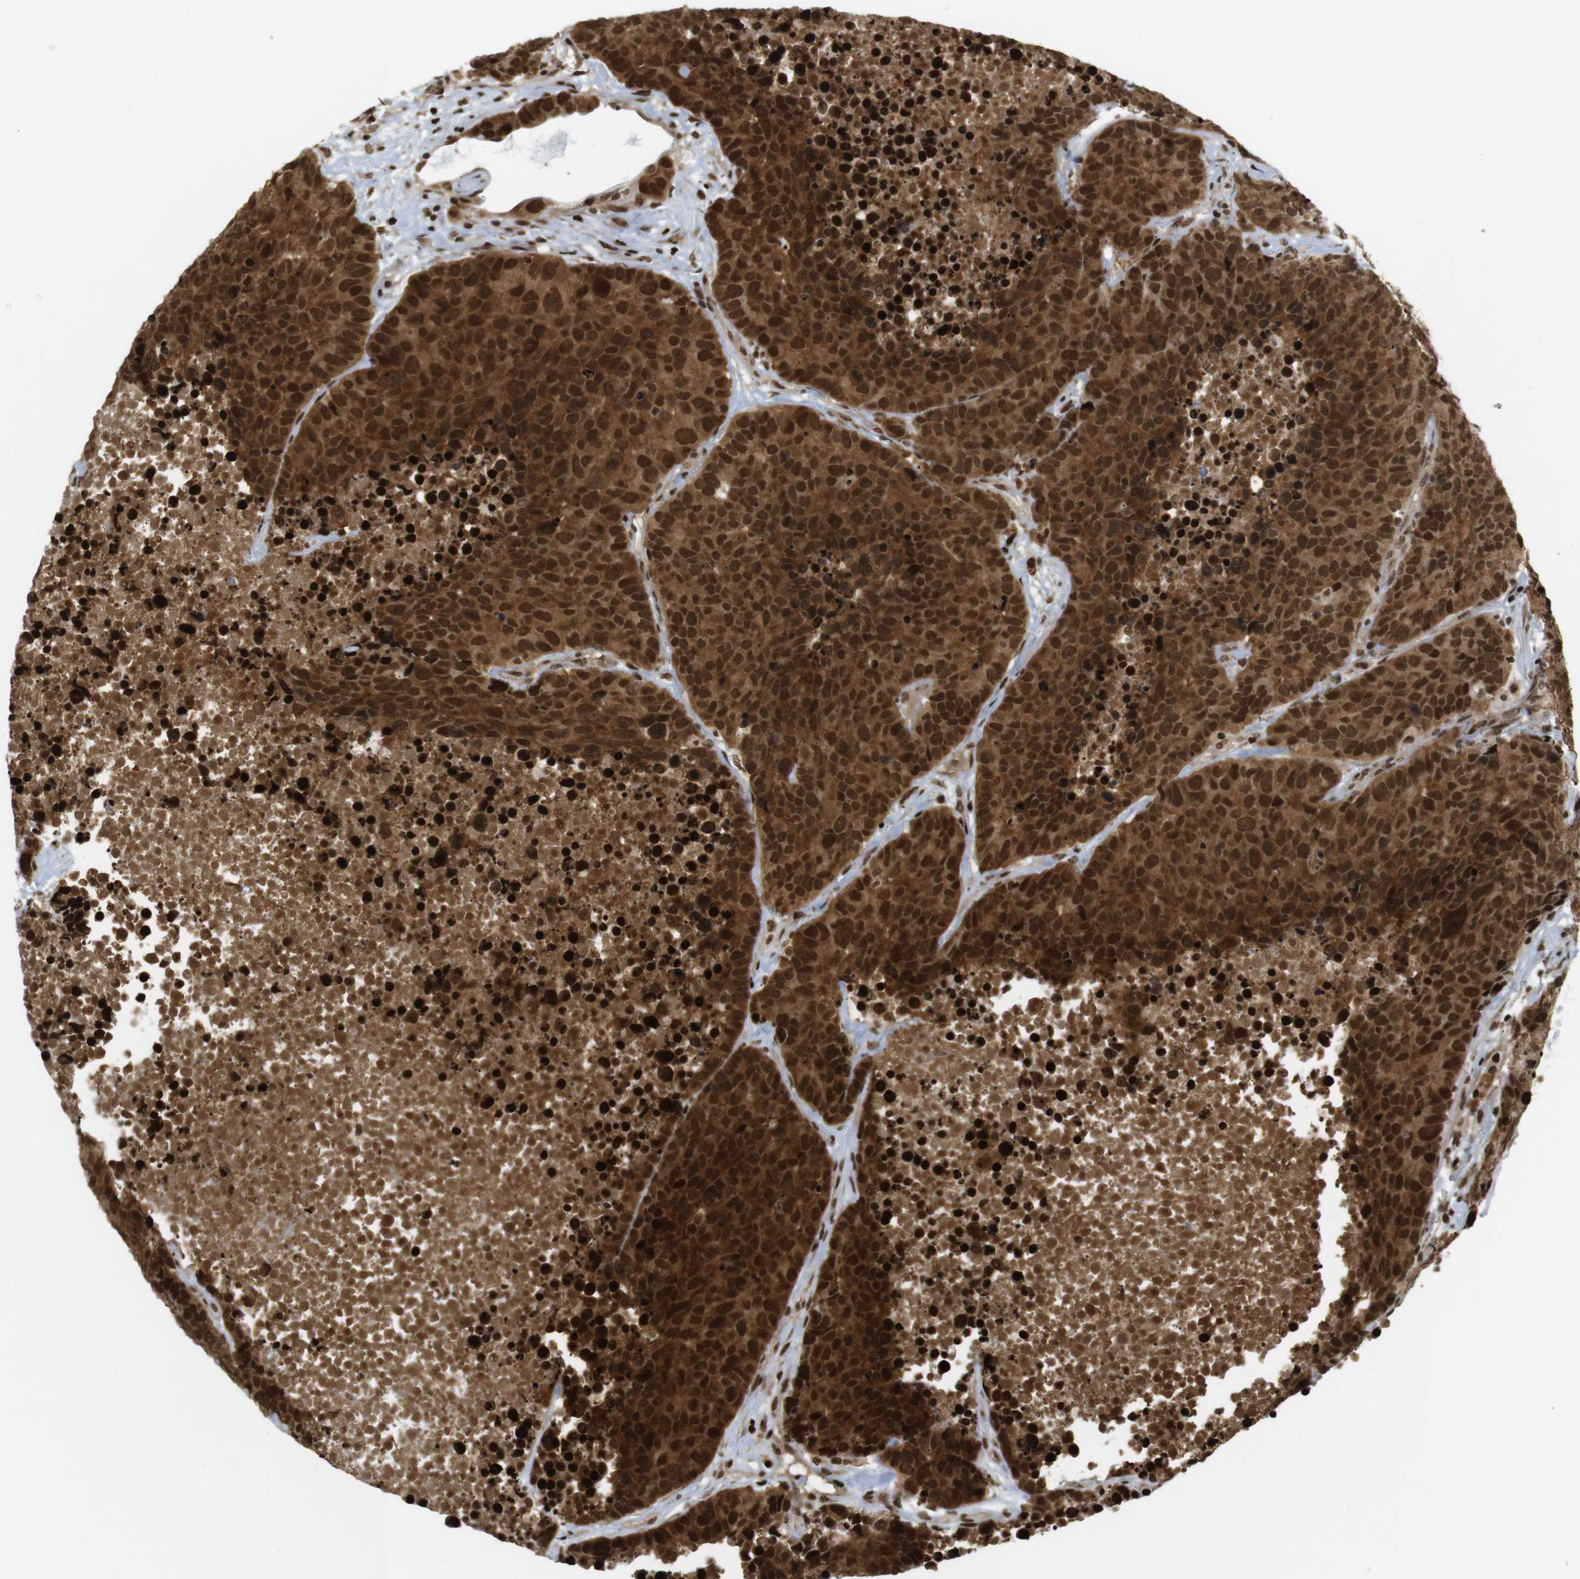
{"staining": {"intensity": "strong", "quantity": ">75%", "location": "cytoplasmic/membranous,nuclear"}, "tissue": "carcinoid", "cell_type": "Tumor cells", "image_type": "cancer", "snomed": [{"axis": "morphology", "description": "Carcinoid, malignant, NOS"}, {"axis": "topography", "description": "Lung"}], "caption": "Immunohistochemistry of human carcinoid displays high levels of strong cytoplasmic/membranous and nuclear staining in about >75% of tumor cells.", "gene": "RUVBL2", "patient": {"sex": "male", "age": 60}}